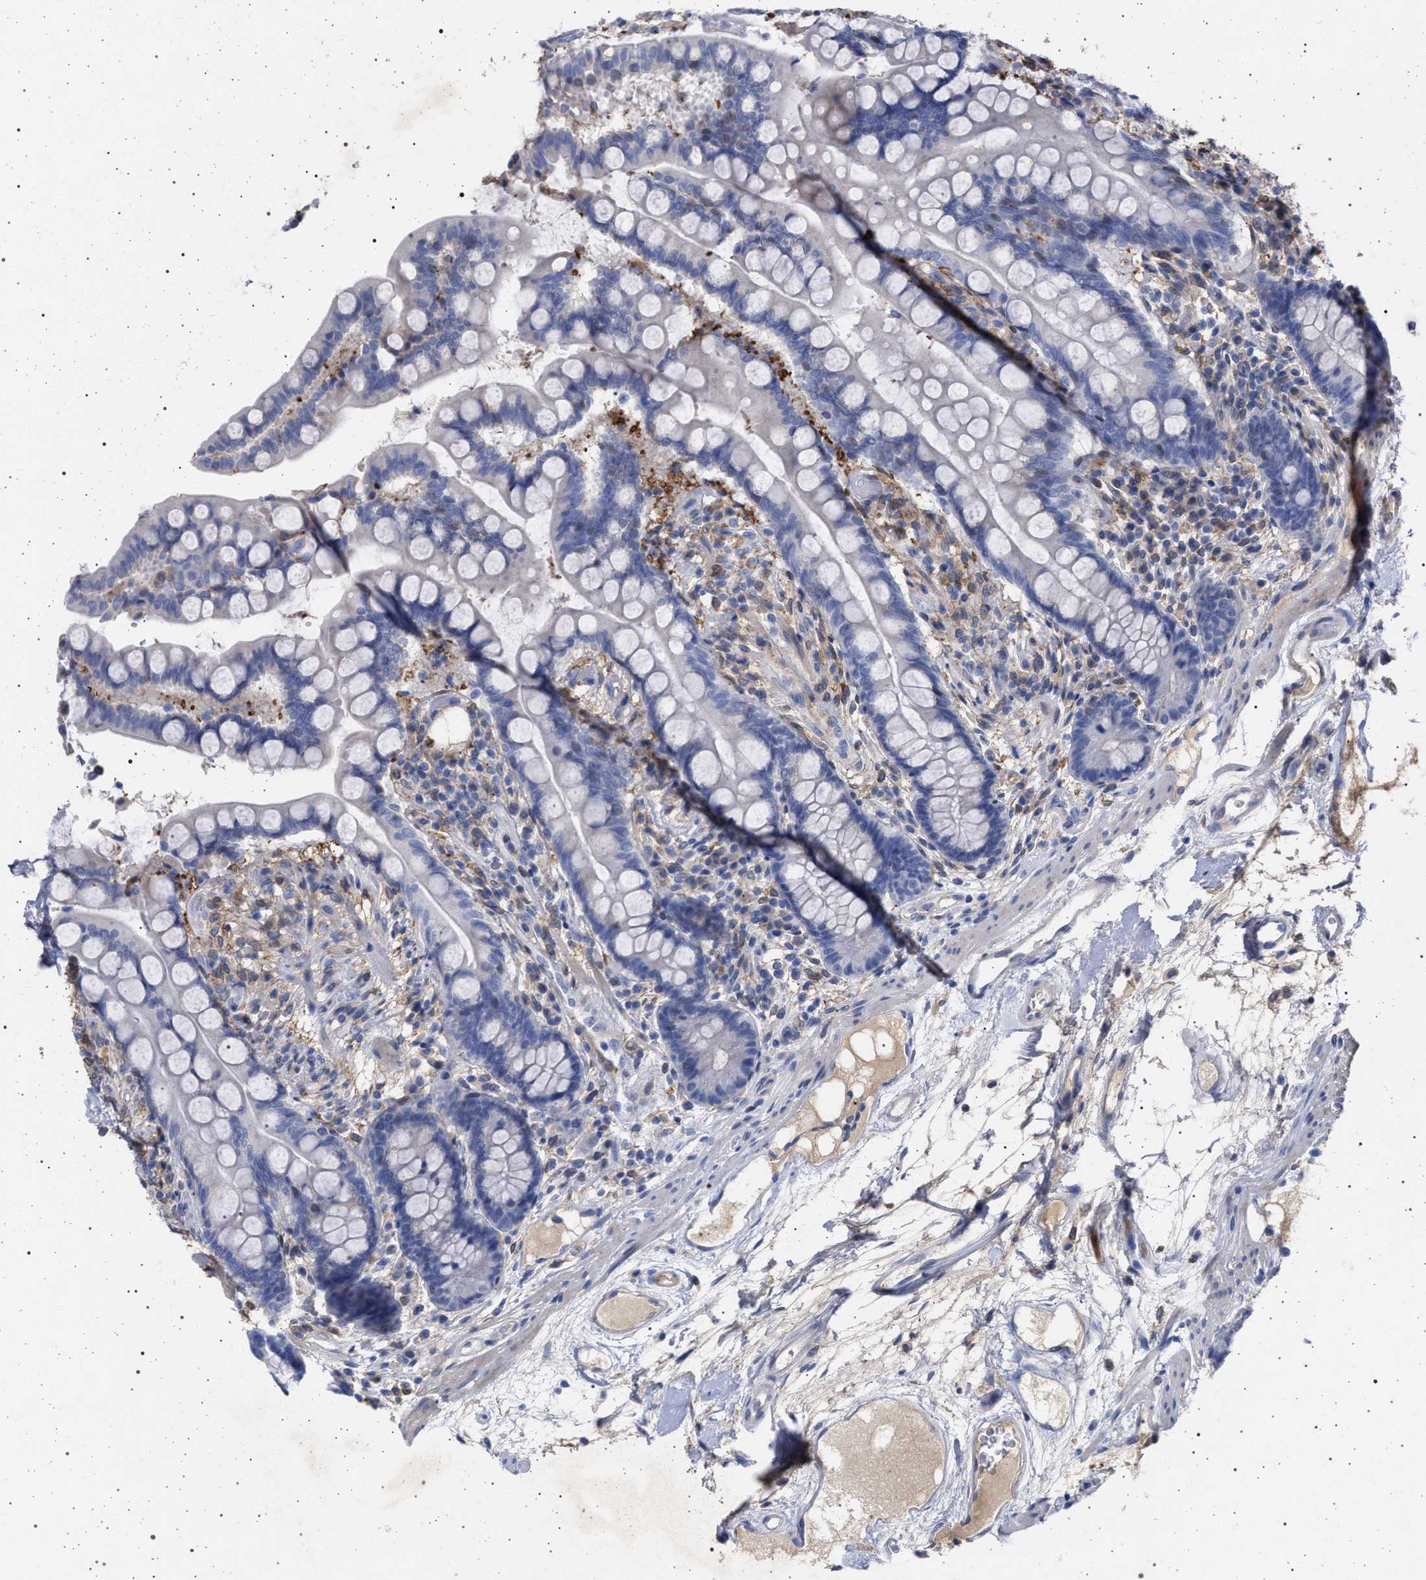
{"staining": {"intensity": "negative", "quantity": "none", "location": "none"}, "tissue": "colon", "cell_type": "Endothelial cells", "image_type": "normal", "snomed": [{"axis": "morphology", "description": "Normal tissue, NOS"}, {"axis": "topography", "description": "Colon"}], "caption": "The photomicrograph shows no significant expression in endothelial cells of colon. (Brightfield microscopy of DAB immunohistochemistry at high magnification).", "gene": "PLG", "patient": {"sex": "male", "age": 73}}